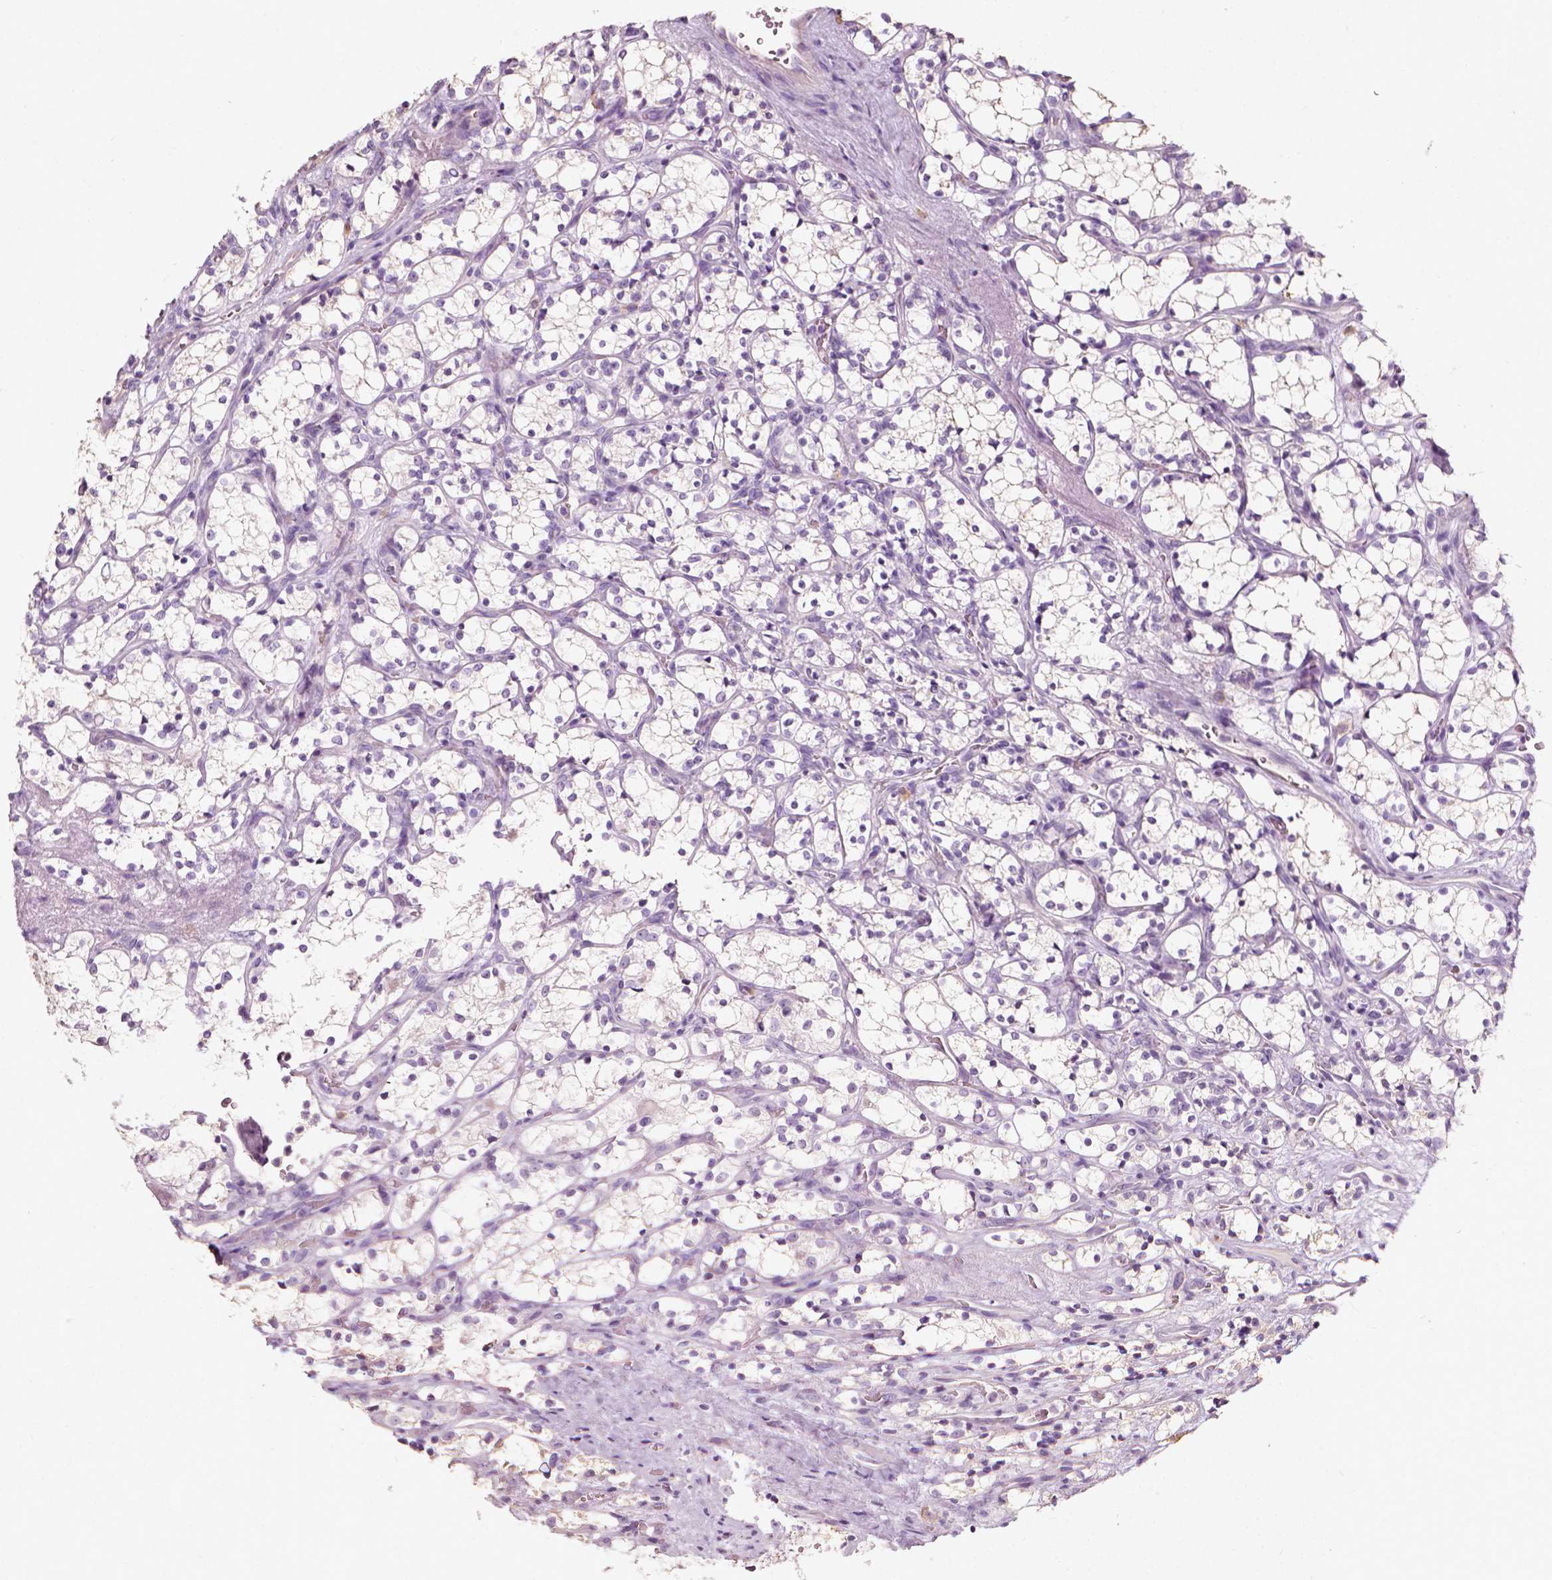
{"staining": {"intensity": "negative", "quantity": "none", "location": "none"}, "tissue": "renal cancer", "cell_type": "Tumor cells", "image_type": "cancer", "snomed": [{"axis": "morphology", "description": "Adenocarcinoma, NOS"}, {"axis": "topography", "description": "Kidney"}], "caption": "IHC micrograph of renal cancer stained for a protein (brown), which displays no staining in tumor cells. (DAB (3,3'-diaminobenzidine) IHC, high magnification).", "gene": "DHCR24", "patient": {"sex": "female", "age": 69}}